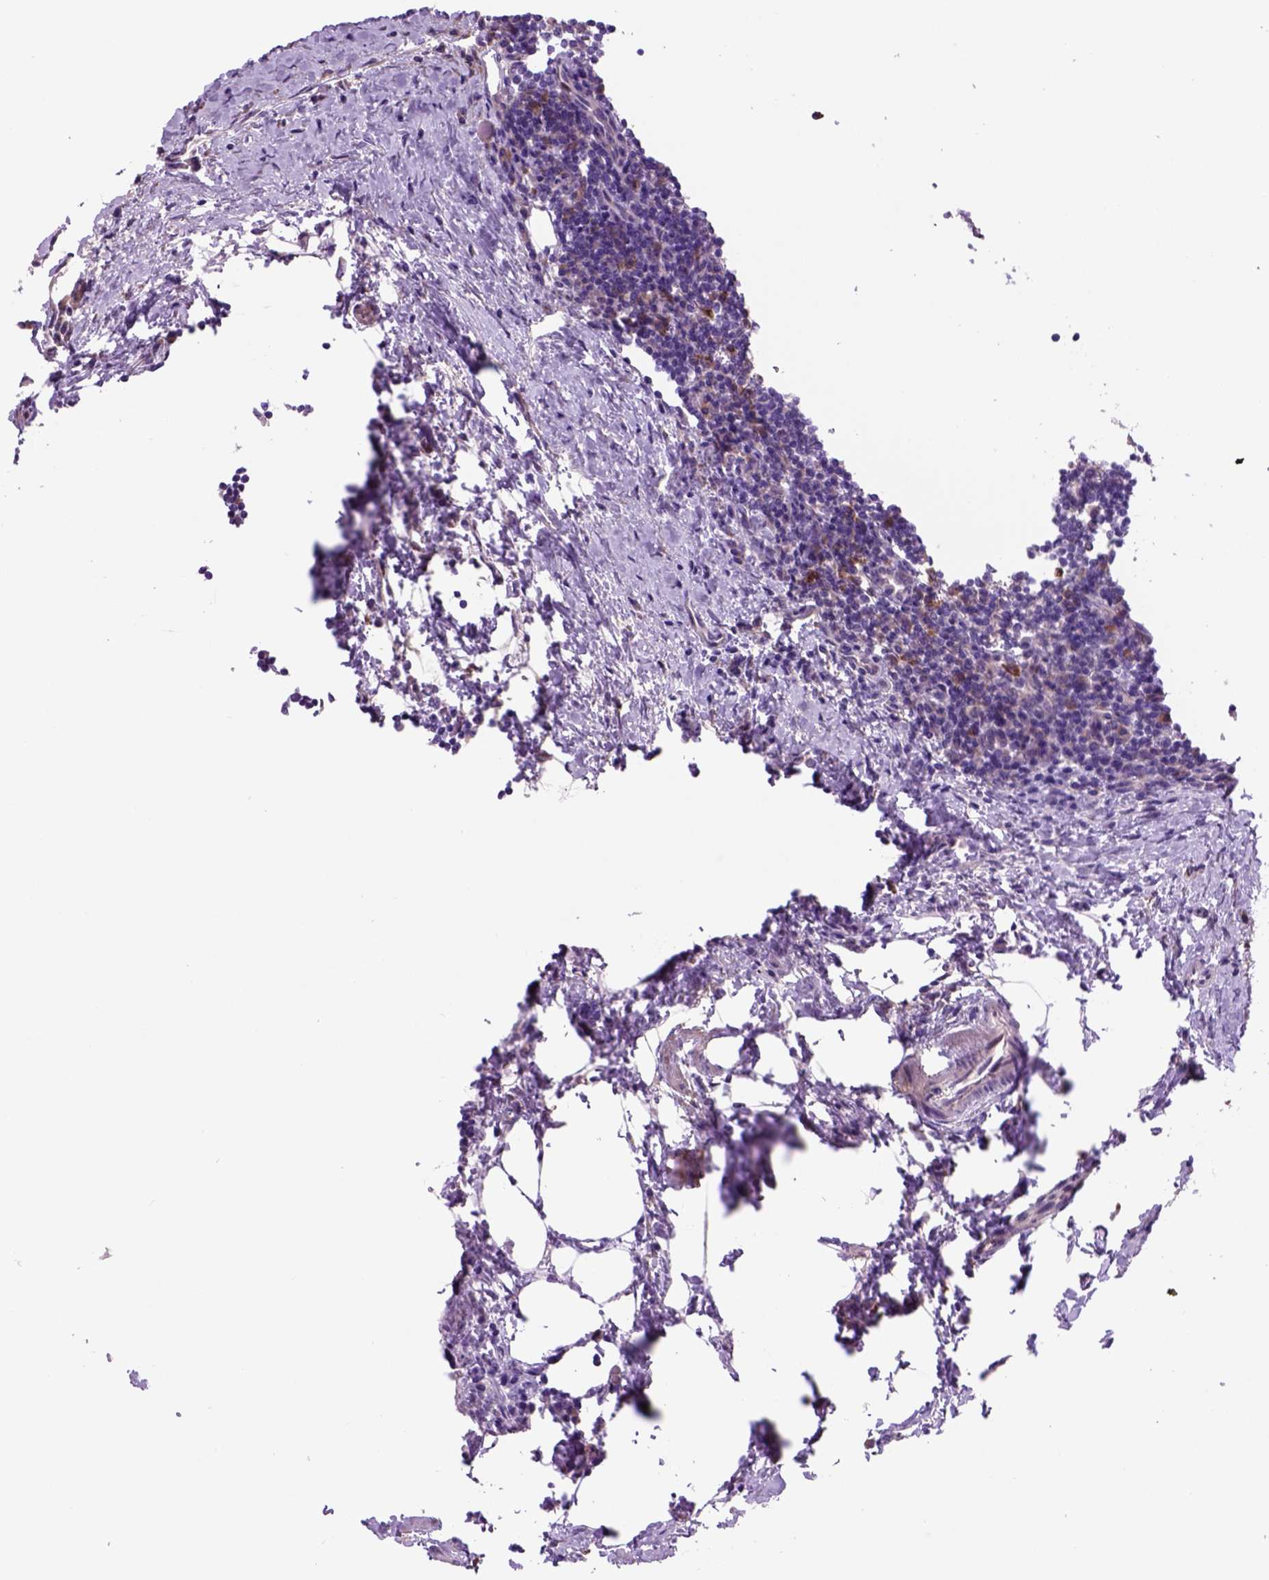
{"staining": {"intensity": "moderate", "quantity": "<25%", "location": "cytoplasmic/membranous"}, "tissue": "lymph node", "cell_type": "Germinal center cells", "image_type": "normal", "snomed": [{"axis": "morphology", "description": "Normal tissue, NOS"}, {"axis": "topography", "description": "Lymph node"}], "caption": "Immunohistochemical staining of benign lymph node reveals moderate cytoplasmic/membranous protein expression in approximately <25% of germinal center cells. The protein is stained brown, and the nuclei are stained in blue (DAB (3,3'-diaminobenzidine) IHC with brightfield microscopy, high magnification).", "gene": "PIAS3", "patient": {"sex": "male", "age": 67}}